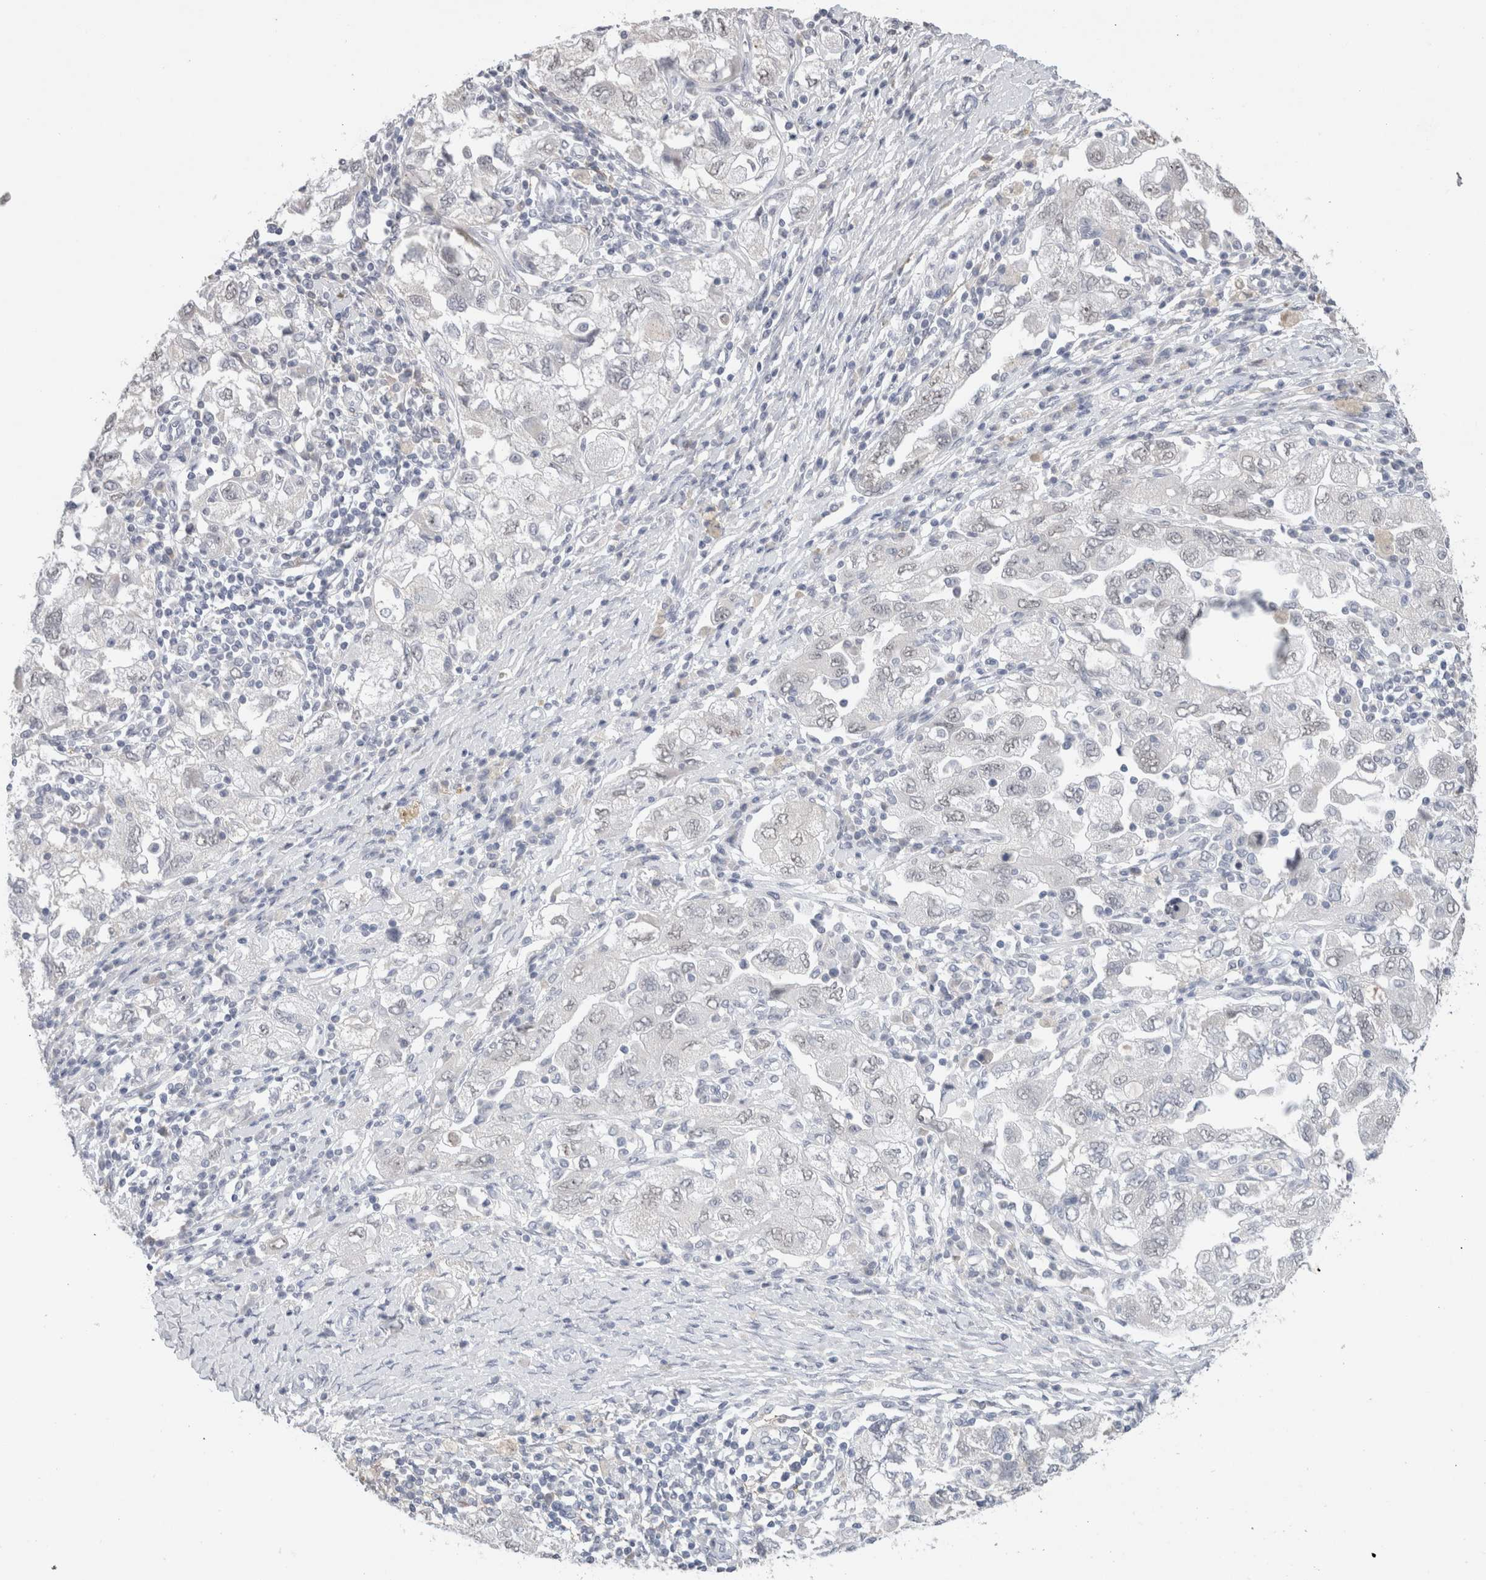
{"staining": {"intensity": "negative", "quantity": "none", "location": "none"}, "tissue": "ovarian cancer", "cell_type": "Tumor cells", "image_type": "cancer", "snomed": [{"axis": "morphology", "description": "Carcinoma, NOS"}, {"axis": "morphology", "description": "Cystadenocarcinoma, serous, NOS"}, {"axis": "topography", "description": "Ovary"}], "caption": "Immunohistochemistry image of neoplastic tissue: human ovarian cancer (serous cystadenocarcinoma) stained with DAB (3,3'-diaminobenzidine) displays no significant protein expression in tumor cells. The staining was performed using DAB (3,3'-diaminobenzidine) to visualize the protein expression in brown, while the nuclei were stained in blue with hematoxylin (Magnification: 20x).", "gene": "CADM3", "patient": {"sex": "female", "age": 69}}